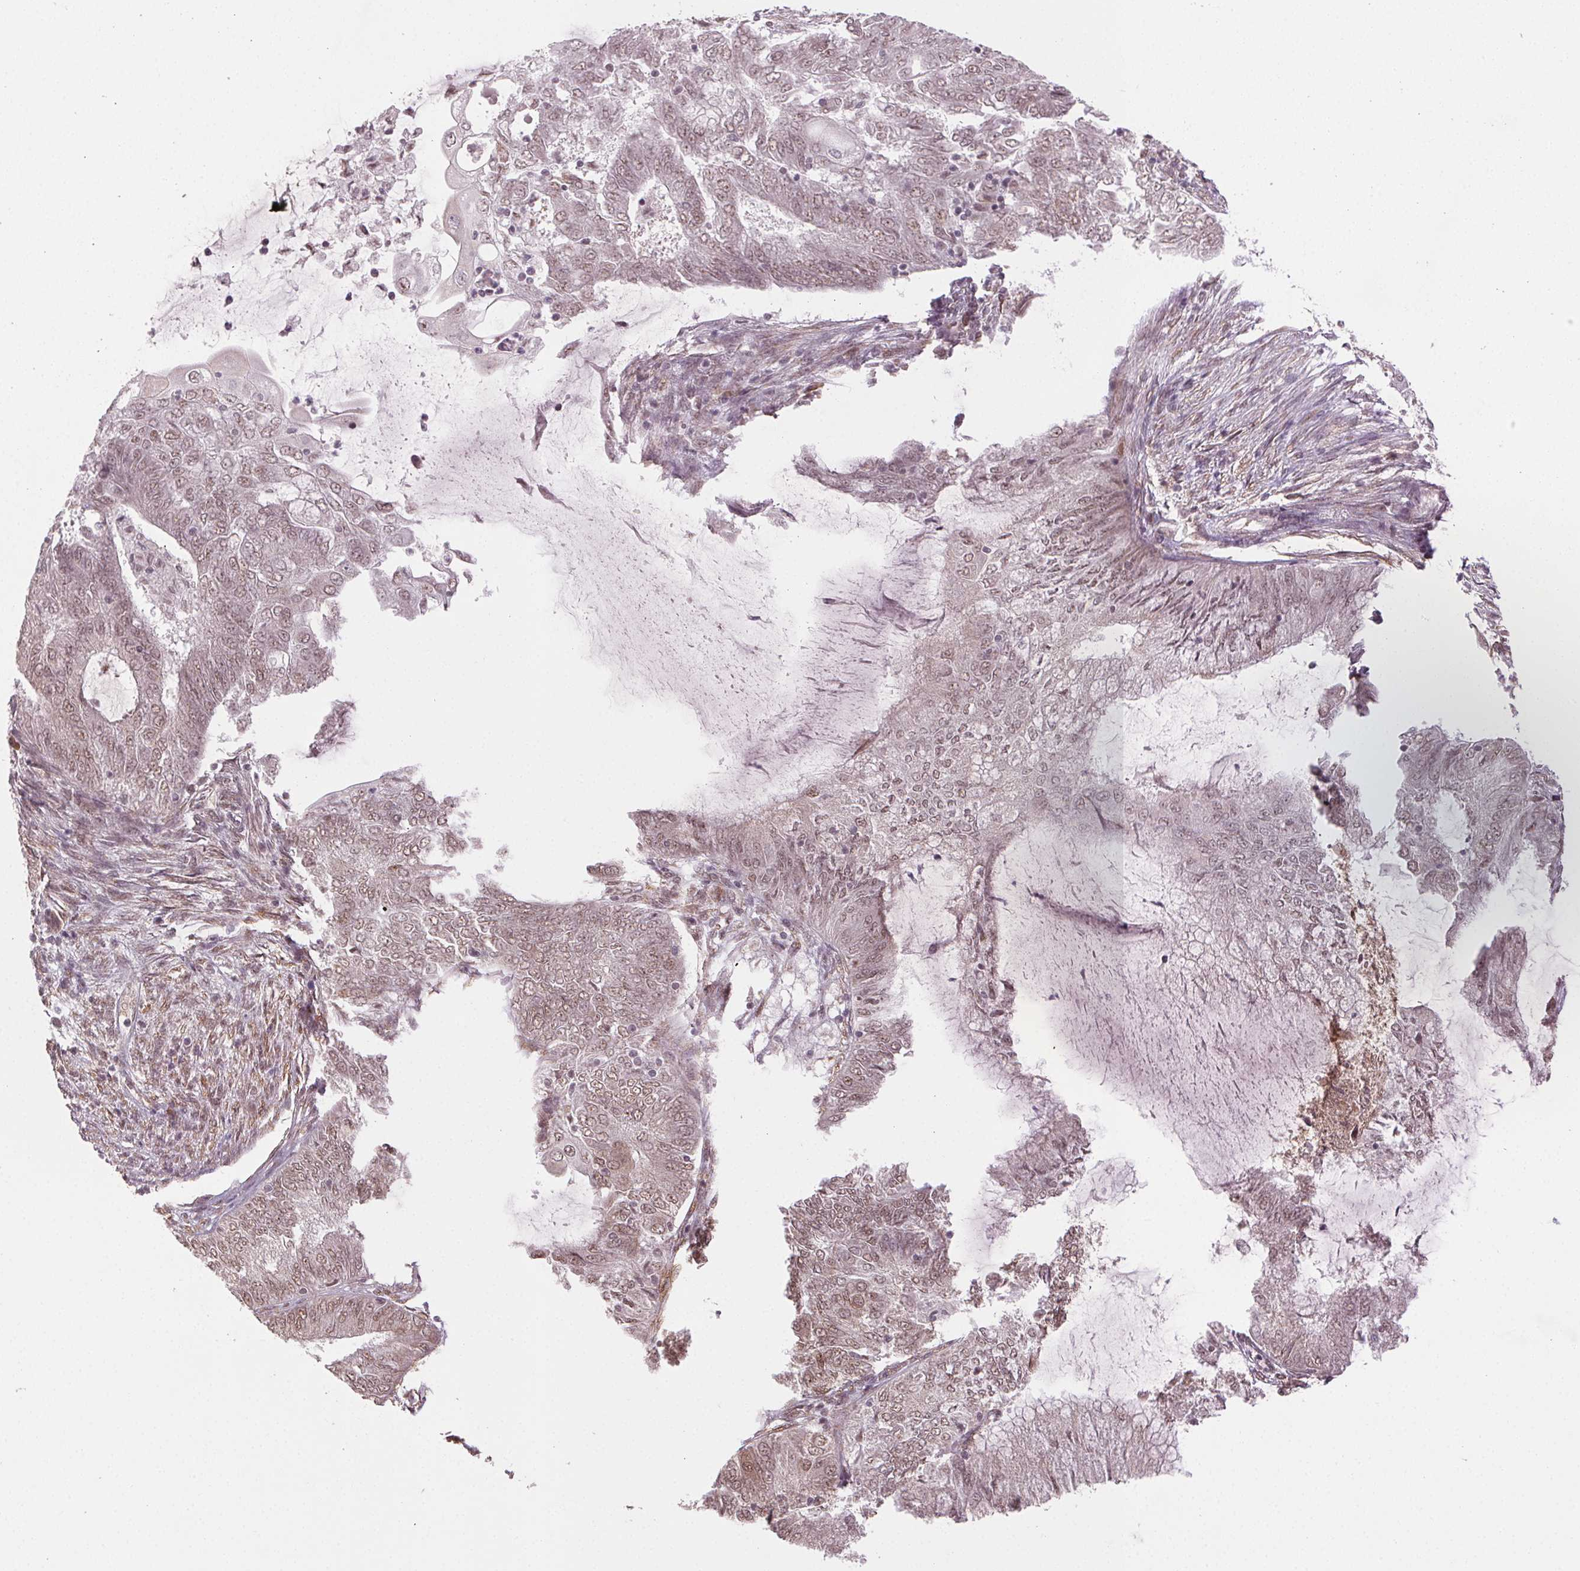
{"staining": {"intensity": "moderate", "quantity": ">75%", "location": "nuclear"}, "tissue": "endometrial cancer", "cell_type": "Tumor cells", "image_type": "cancer", "snomed": [{"axis": "morphology", "description": "Adenocarcinoma, NOS"}, {"axis": "topography", "description": "Endometrium"}], "caption": "Human endometrial adenocarcinoma stained with a brown dye shows moderate nuclear positive expression in approximately >75% of tumor cells.", "gene": "TREML4", "patient": {"sex": "female", "age": 62}}